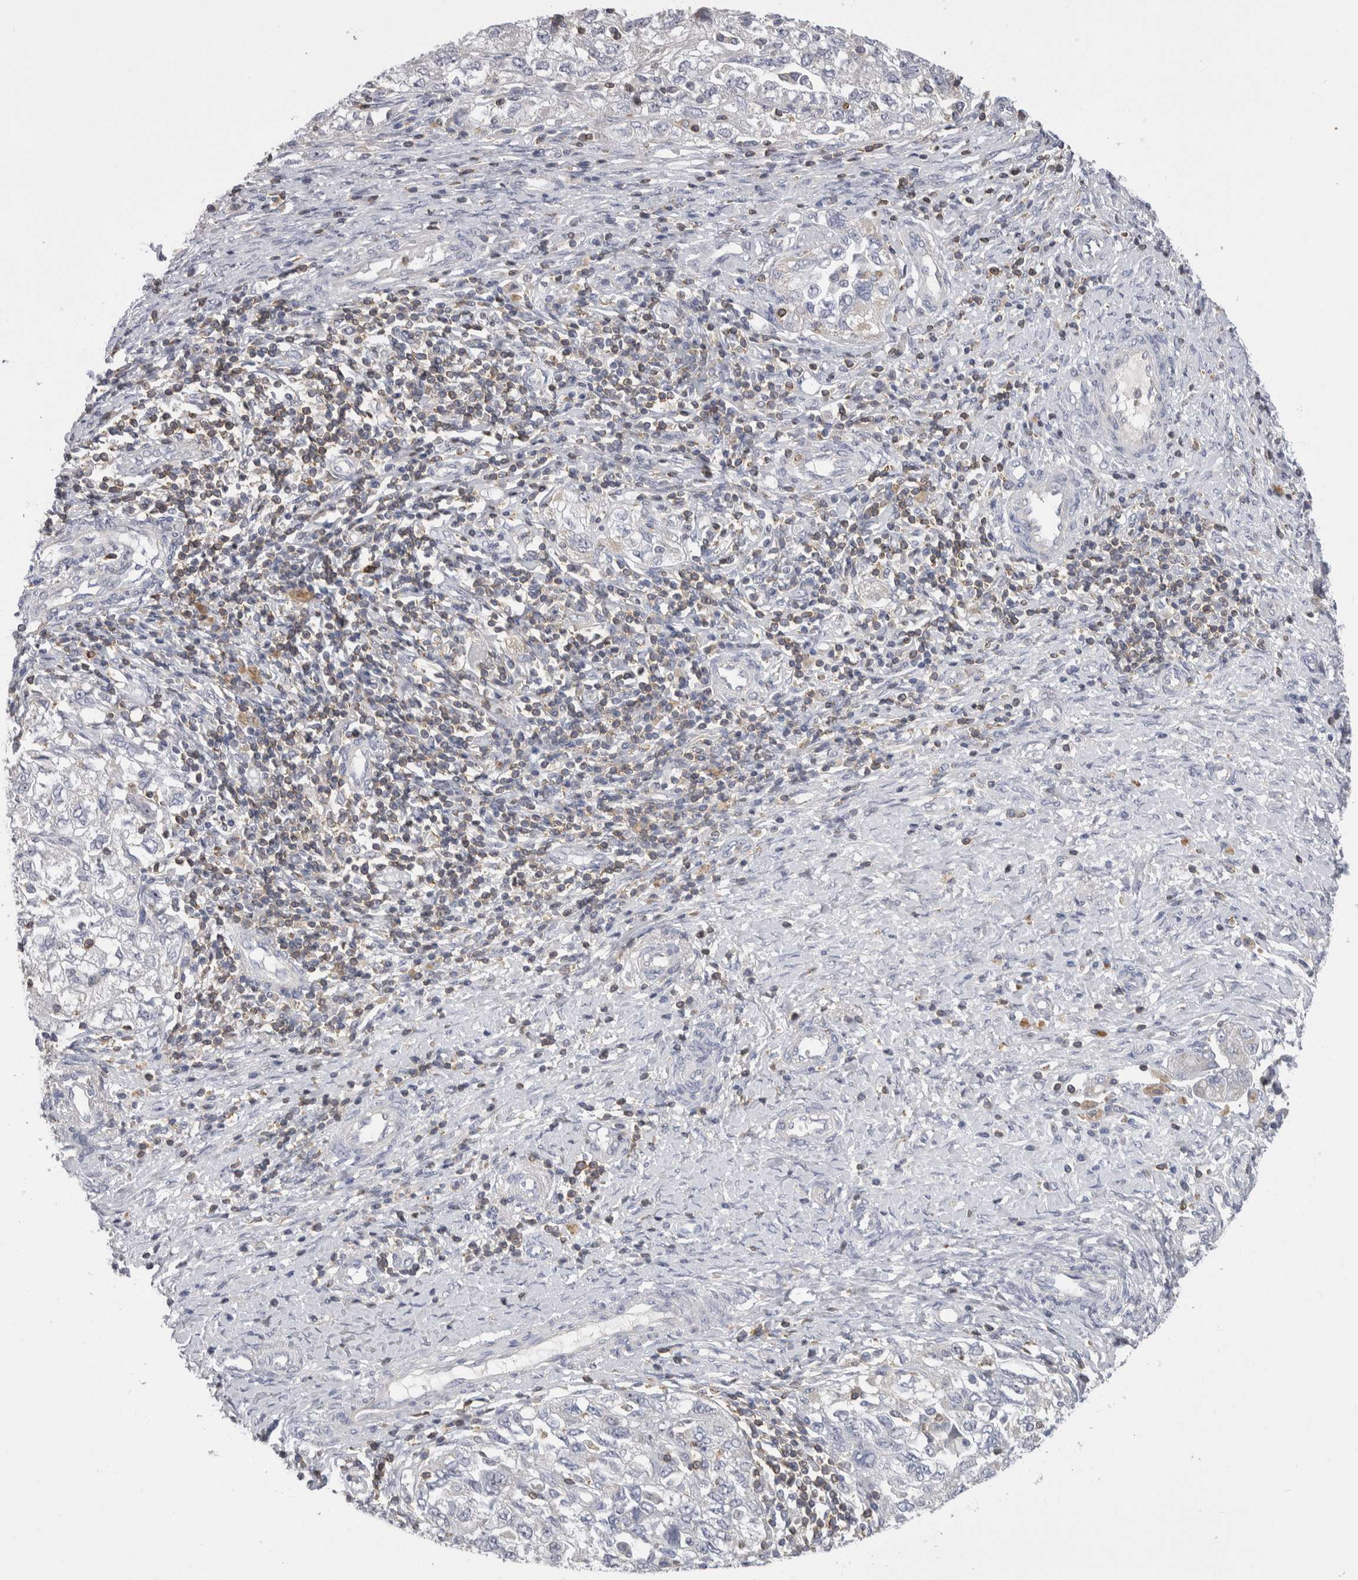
{"staining": {"intensity": "negative", "quantity": "none", "location": "none"}, "tissue": "ovarian cancer", "cell_type": "Tumor cells", "image_type": "cancer", "snomed": [{"axis": "morphology", "description": "Carcinoma, NOS"}, {"axis": "morphology", "description": "Cystadenocarcinoma, serous, NOS"}, {"axis": "topography", "description": "Ovary"}], "caption": "This histopathology image is of ovarian carcinoma stained with IHC to label a protein in brown with the nuclei are counter-stained blue. There is no expression in tumor cells. (IHC, brightfield microscopy, high magnification).", "gene": "CEP295NL", "patient": {"sex": "female", "age": 69}}